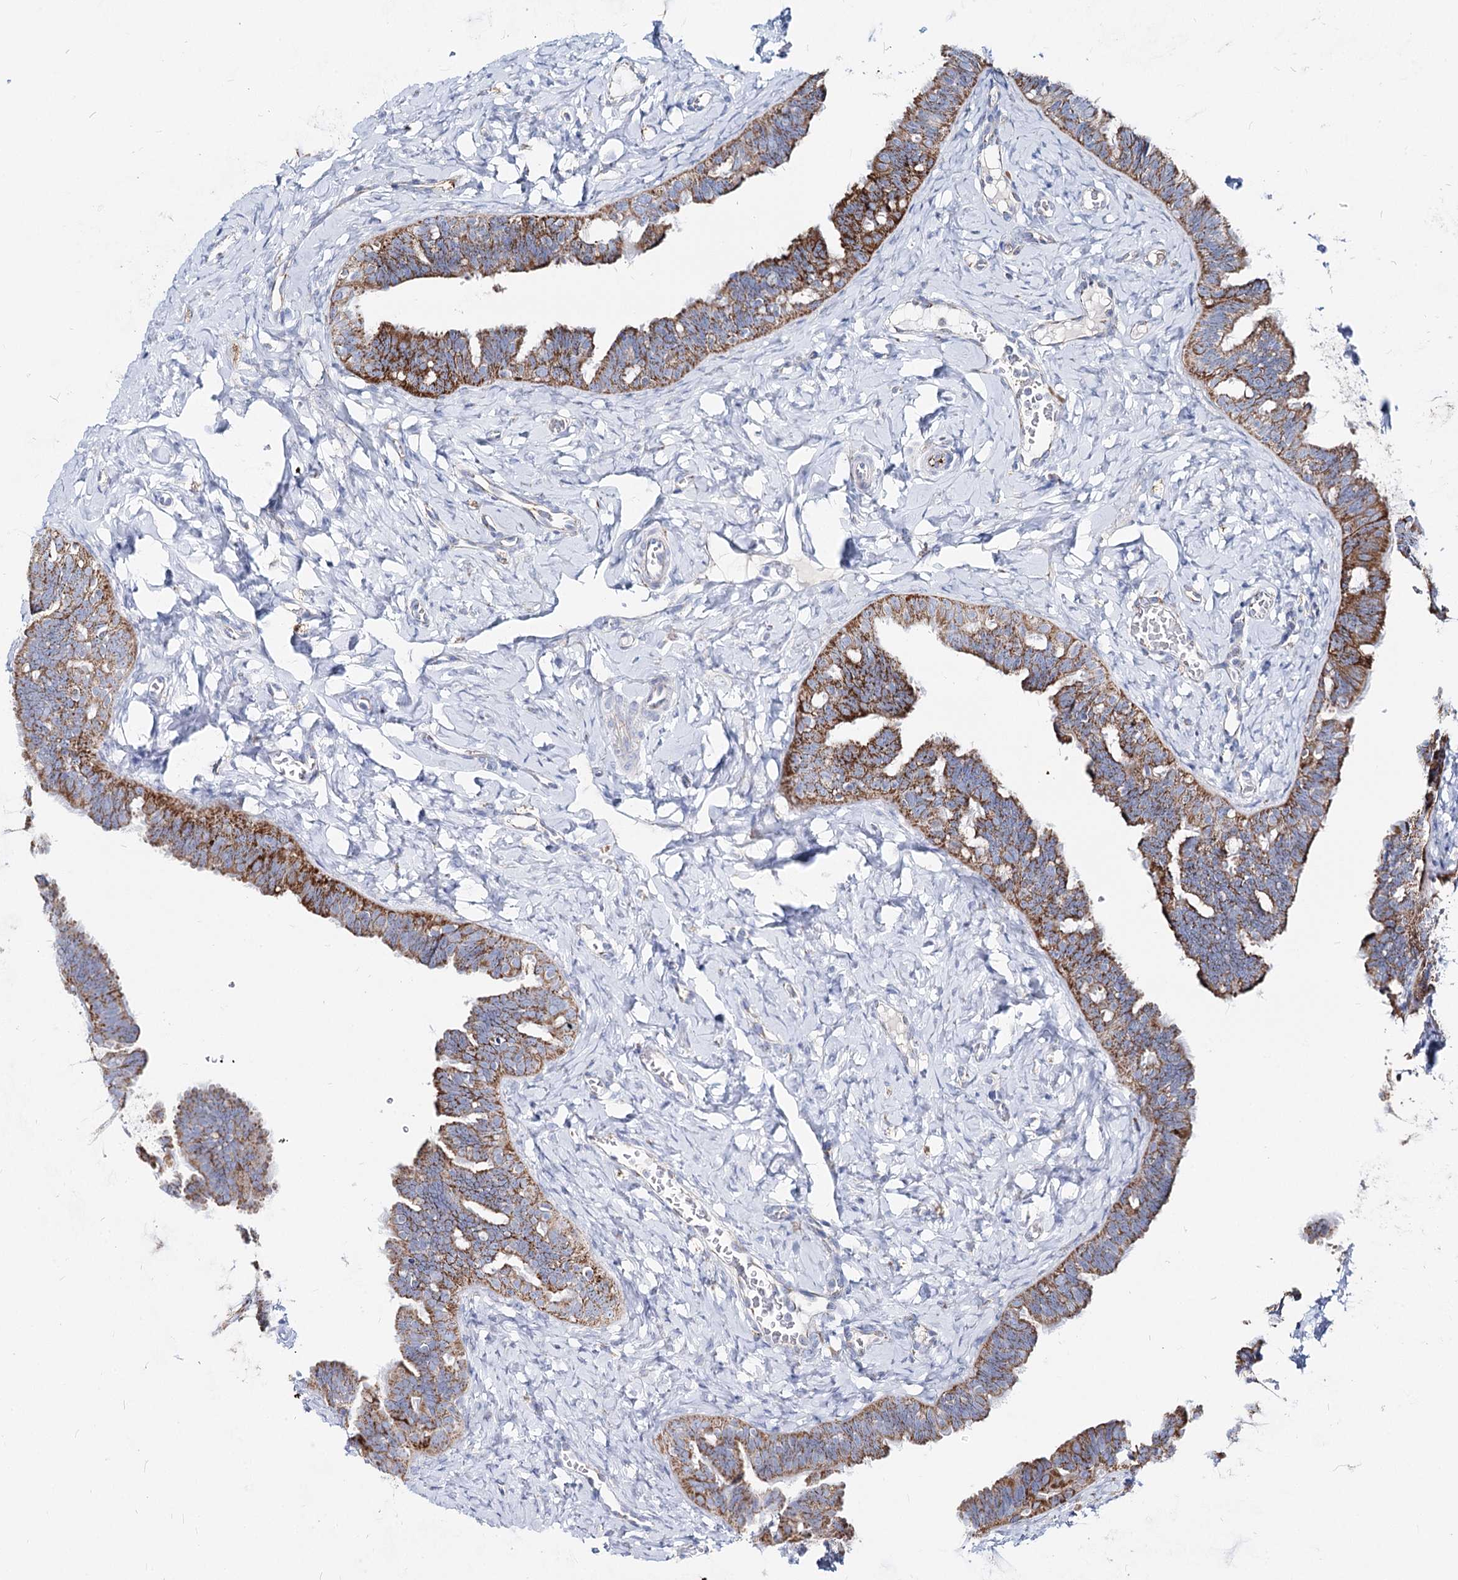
{"staining": {"intensity": "moderate", "quantity": ">75%", "location": "cytoplasmic/membranous"}, "tissue": "fallopian tube", "cell_type": "Glandular cells", "image_type": "normal", "snomed": [{"axis": "morphology", "description": "Normal tissue, NOS"}, {"axis": "topography", "description": "Fallopian tube"}], "caption": "Unremarkable fallopian tube reveals moderate cytoplasmic/membranous expression in about >75% of glandular cells, visualized by immunohistochemistry. Using DAB (brown) and hematoxylin (blue) stains, captured at high magnification using brightfield microscopy.", "gene": "MCCC2", "patient": {"sex": "female", "age": 65}}